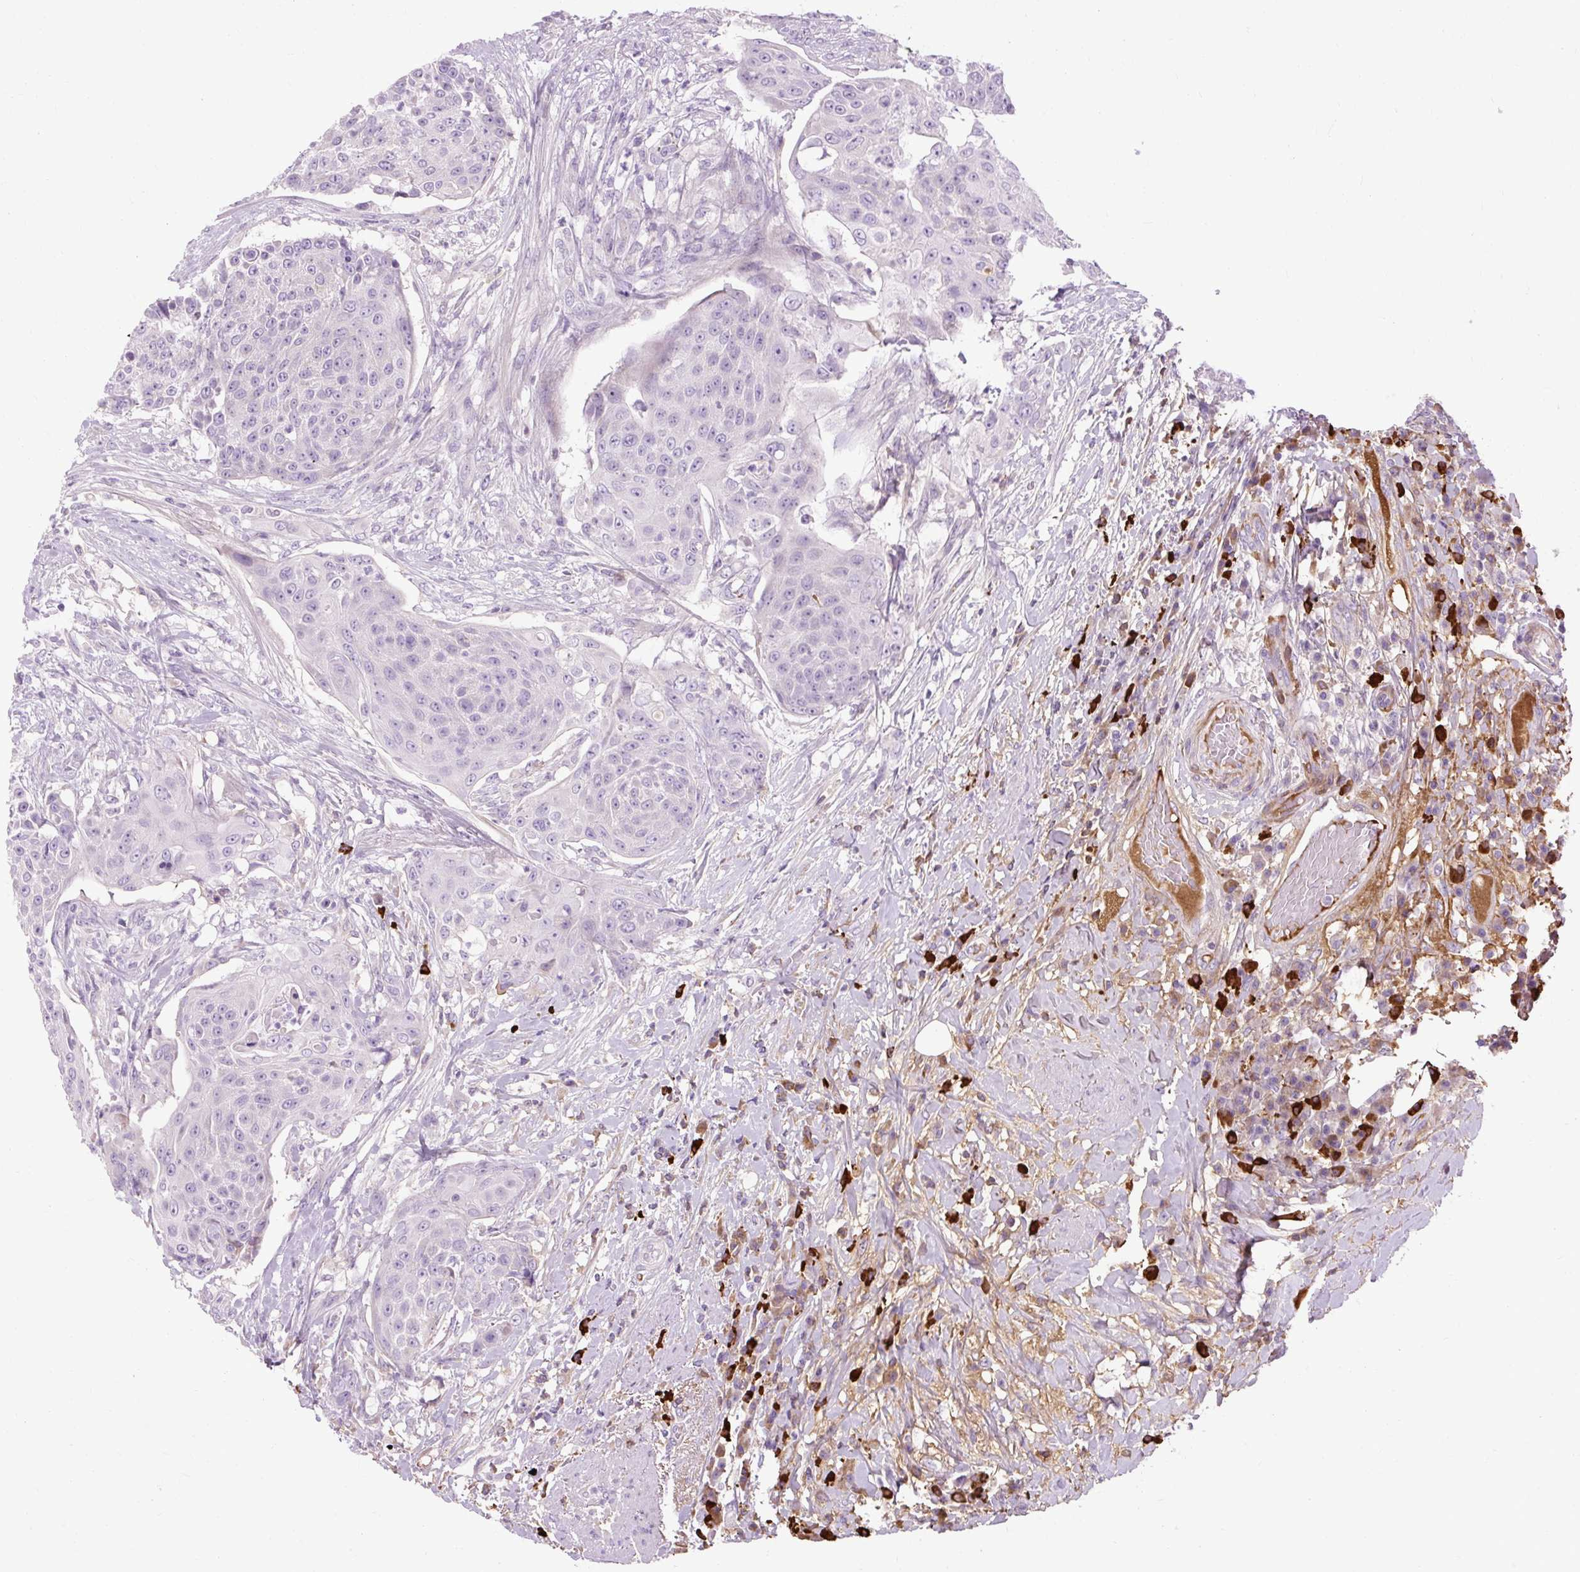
{"staining": {"intensity": "negative", "quantity": "none", "location": "none"}, "tissue": "urothelial cancer", "cell_type": "Tumor cells", "image_type": "cancer", "snomed": [{"axis": "morphology", "description": "Urothelial carcinoma, High grade"}, {"axis": "topography", "description": "Urinary bladder"}], "caption": "DAB (3,3'-diaminobenzidine) immunohistochemical staining of urothelial cancer shows no significant staining in tumor cells. (DAB (3,3'-diaminobenzidine) immunohistochemistry visualized using brightfield microscopy, high magnification).", "gene": "ARRDC2", "patient": {"sex": "female", "age": 63}}